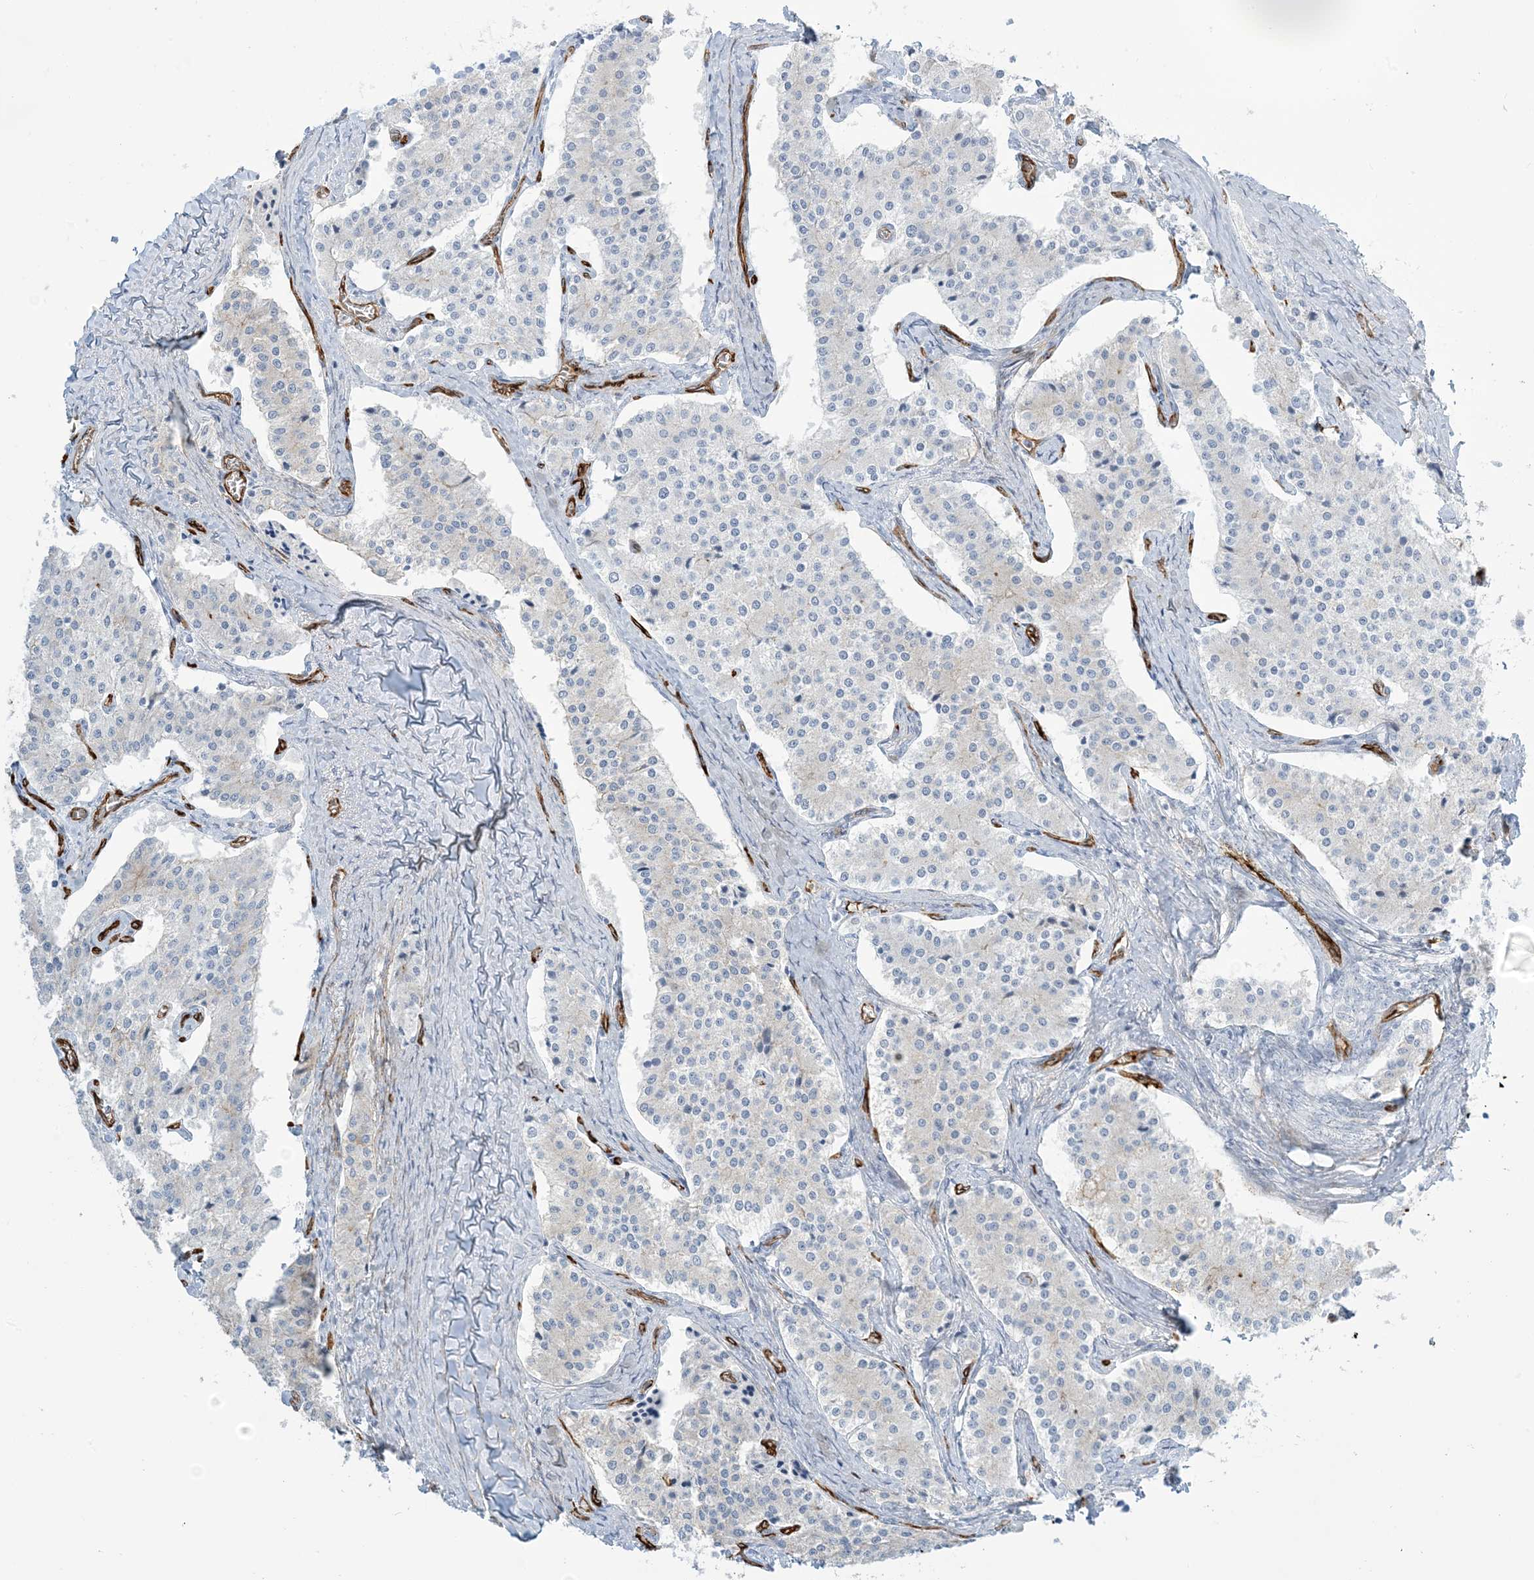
{"staining": {"intensity": "negative", "quantity": "none", "location": "none"}, "tissue": "carcinoid", "cell_type": "Tumor cells", "image_type": "cancer", "snomed": [{"axis": "morphology", "description": "Carcinoid, malignant, NOS"}, {"axis": "topography", "description": "Colon"}], "caption": "Micrograph shows no protein positivity in tumor cells of malignant carcinoid tissue. Brightfield microscopy of IHC stained with DAB (3,3'-diaminobenzidine) (brown) and hematoxylin (blue), captured at high magnification.", "gene": "EPS8L3", "patient": {"sex": "female", "age": 52}}